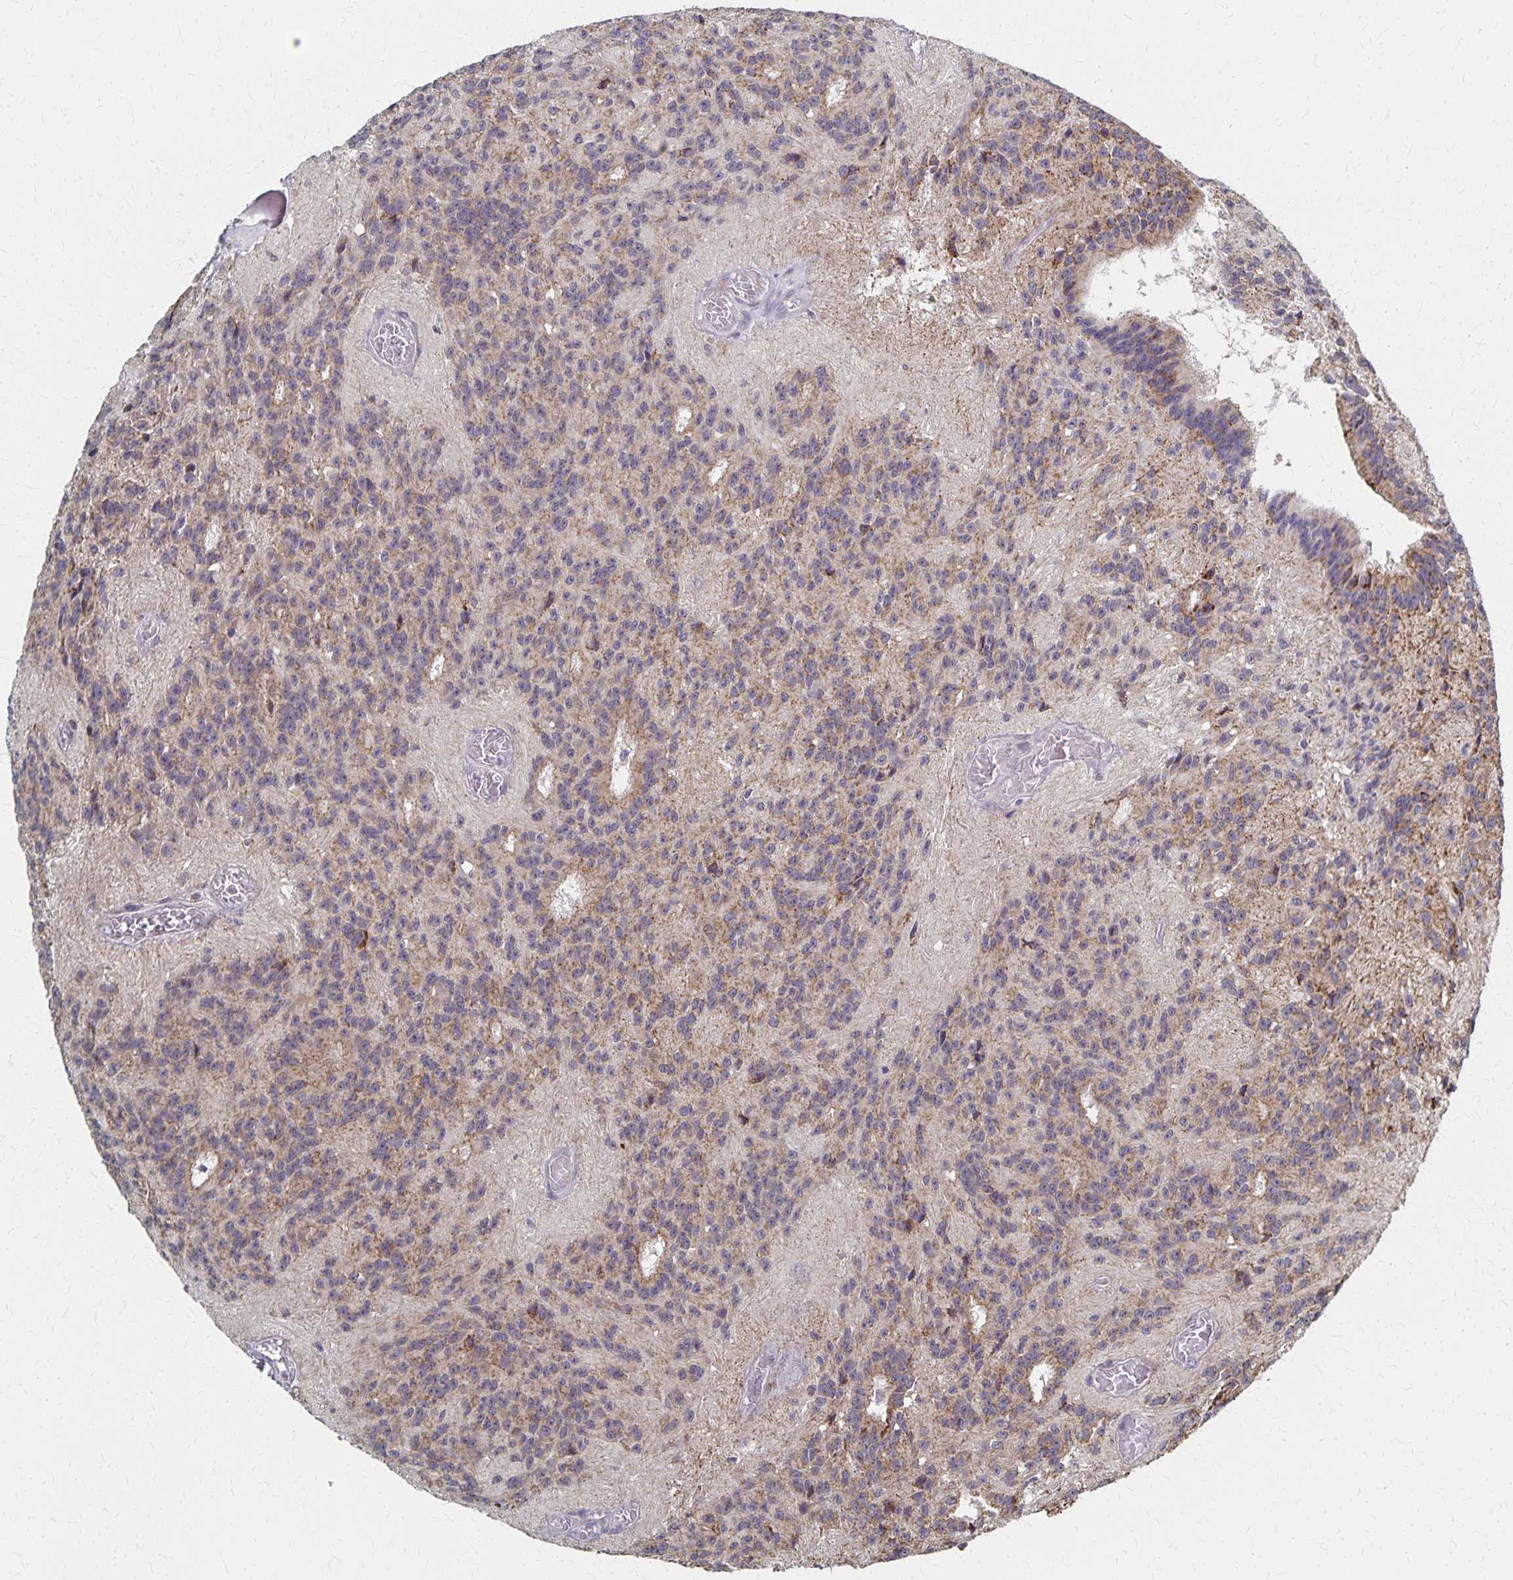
{"staining": {"intensity": "weak", "quantity": ">75%", "location": "cytoplasmic/membranous"}, "tissue": "glioma", "cell_type": "Tumor cells", "image_type": "cancer", "snomed": [{"axis": "morphology", "description": "Glioma, malignant, Low grade"}, {"axis": "topography", "description": "Brain"}], "caption": "High-power microscopy captured an IHC image of malignant glioma (low-grade), revealing weak cytoplasmic/membranous expression in approximately >75% of tumor cells.", "gene": "DYRK4", "patient": {"sex": "male", "age": 31}}